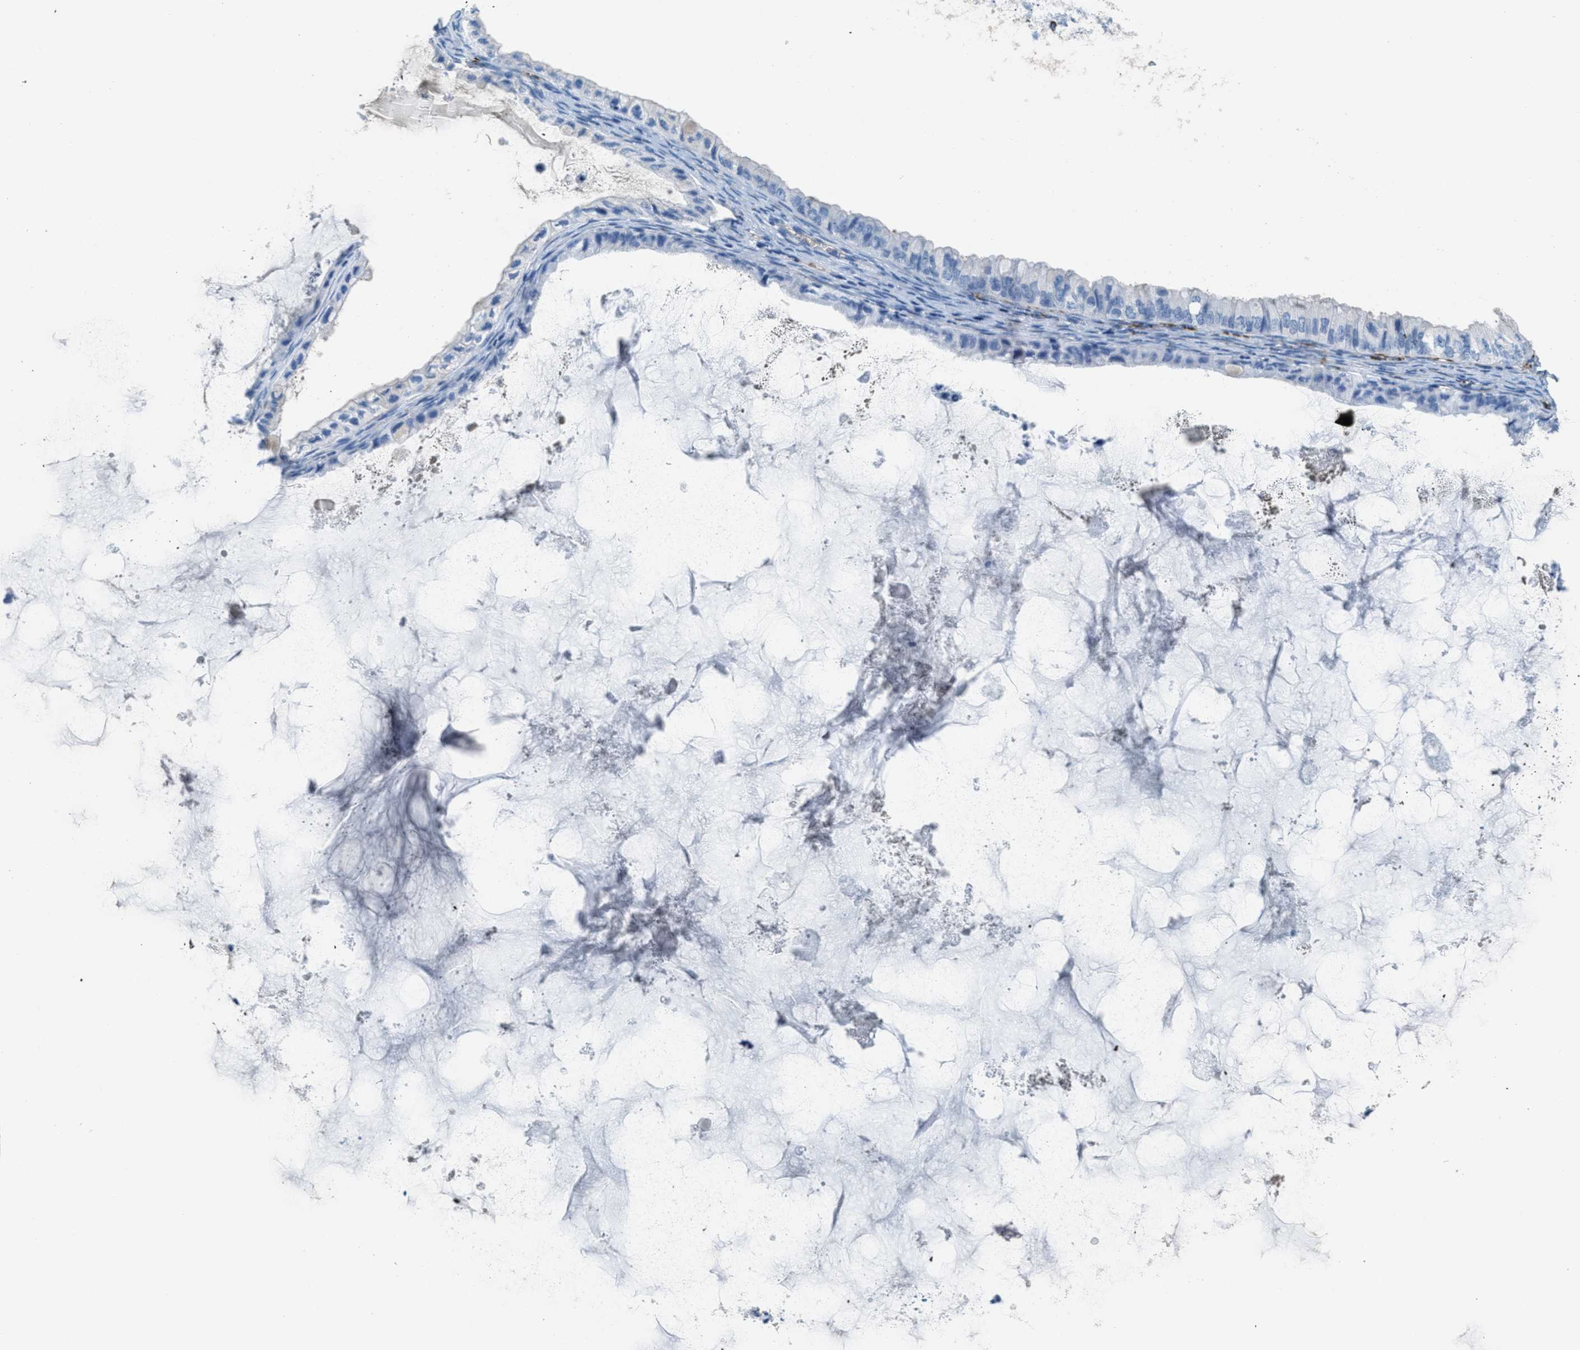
{"staining": {"intensity": "negative", "quantity": "none", "location": "none"}, "tissue": "ovarian cancer", "cell_type": "Tumor cells", "image_type": "cancer", "snomed": [{"axis": "morphology", "description": "Cystadenocarcinoma, mucinous, NOS"}, {"axis": "topography", "description": "Ovary"}], "caption": "High magnification brightfield microscopy of ovarian cancer (mucinous cystadenocarcinoma) stained with DAB (3,3'-diaminobenzidine) (brown) and counterstained with hematoxylin (blue): tumor cells show no significant positivity. (DAB immunohistochemistry (IHC) visualized using brightfield microscopy, high magnification).", "gene": "MGARP", "patient": {"sex": "female", "age": 80}}